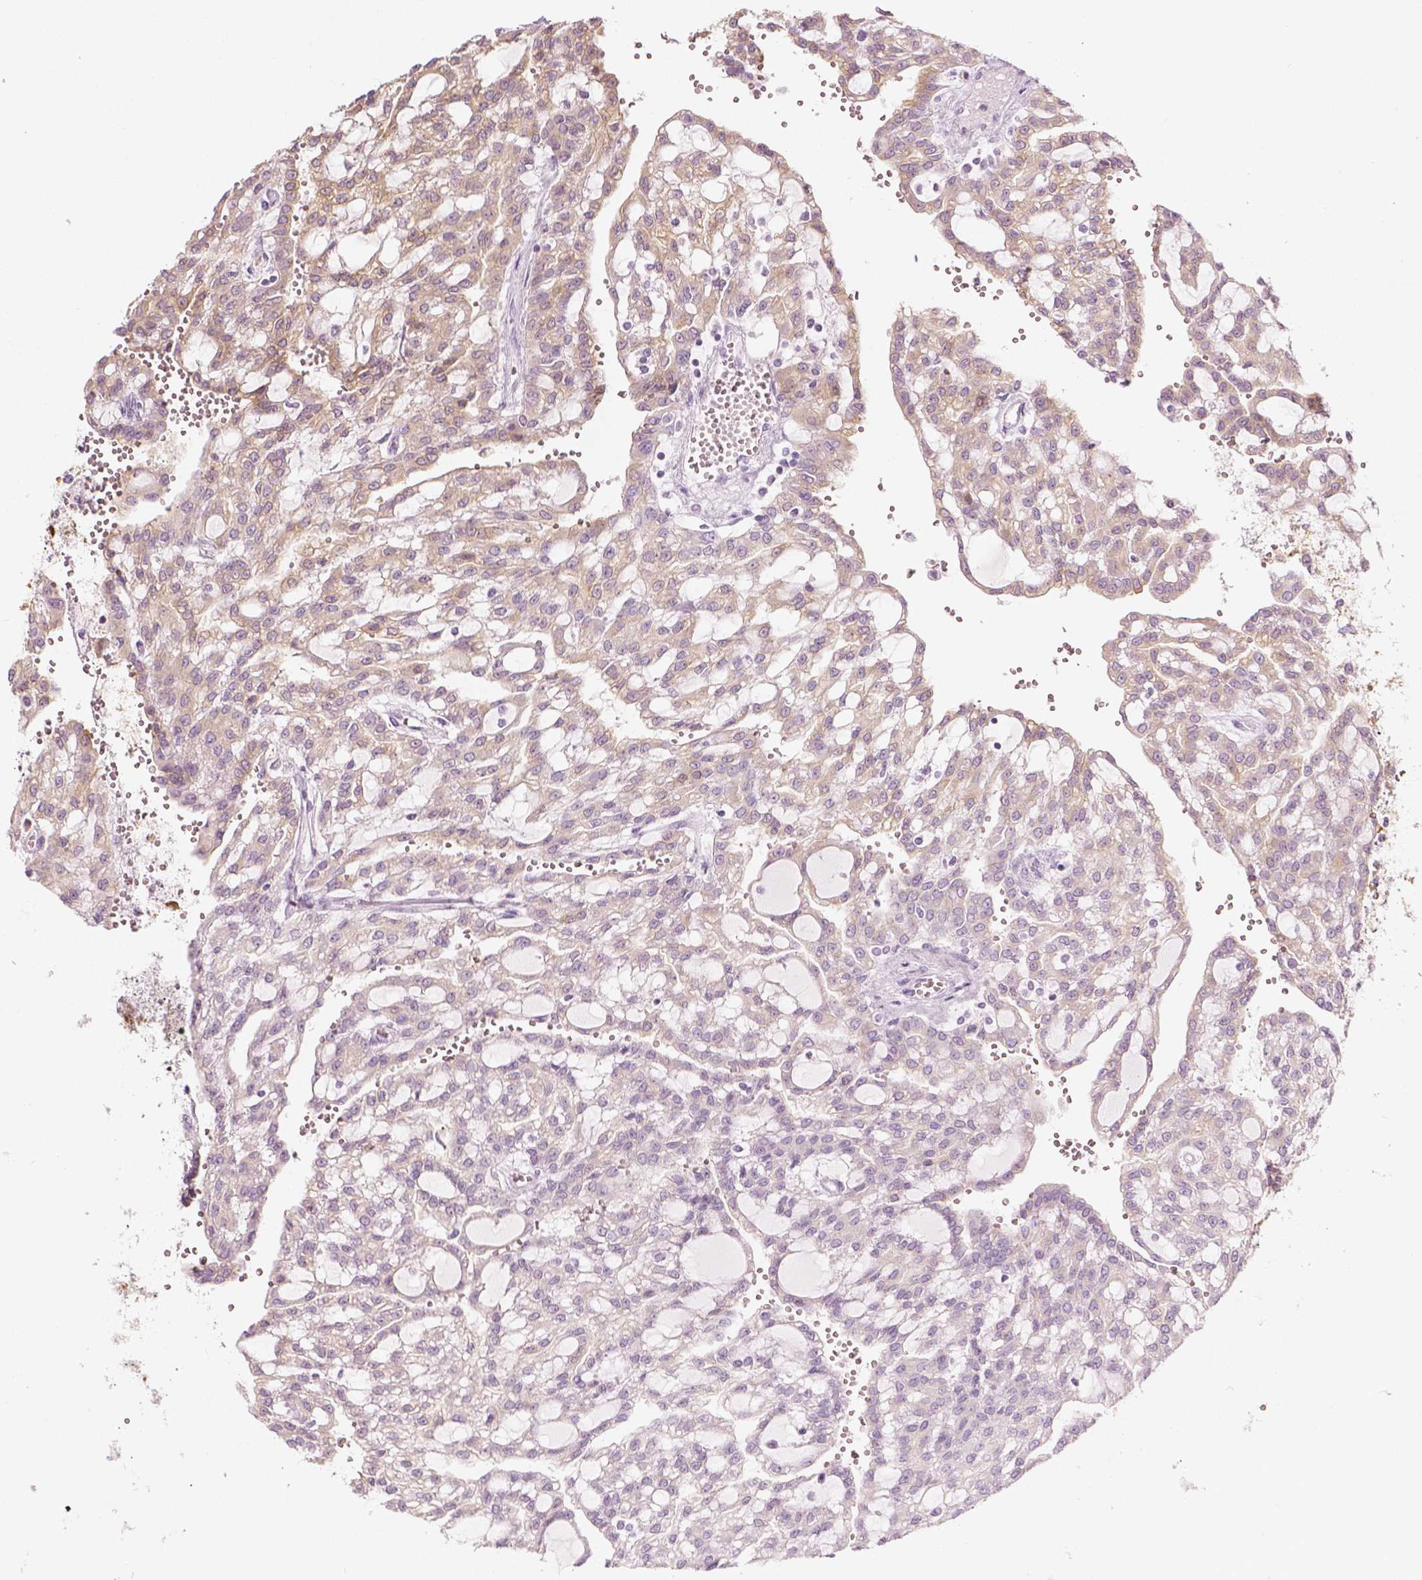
{"staining": {"intensity": "weak", "quantity": "<25%", "location": "cytoplasmic/membranous"}, "tissue": "renal cancer", "cell_type": "Tumor cells", "image_type": "cancer", "snomed": [{"axis": "morphology", "description": "Adenocarcinoma, NOS"}, {"axis": "topography", "description": "Kidney"}], "caption": "High power microscopy image of an IHC micrograph of renal cancer, revealing no significant expression in tumor cells.", "gene": "SHMT1", "patient": {"sex": "male", "age": 63}}